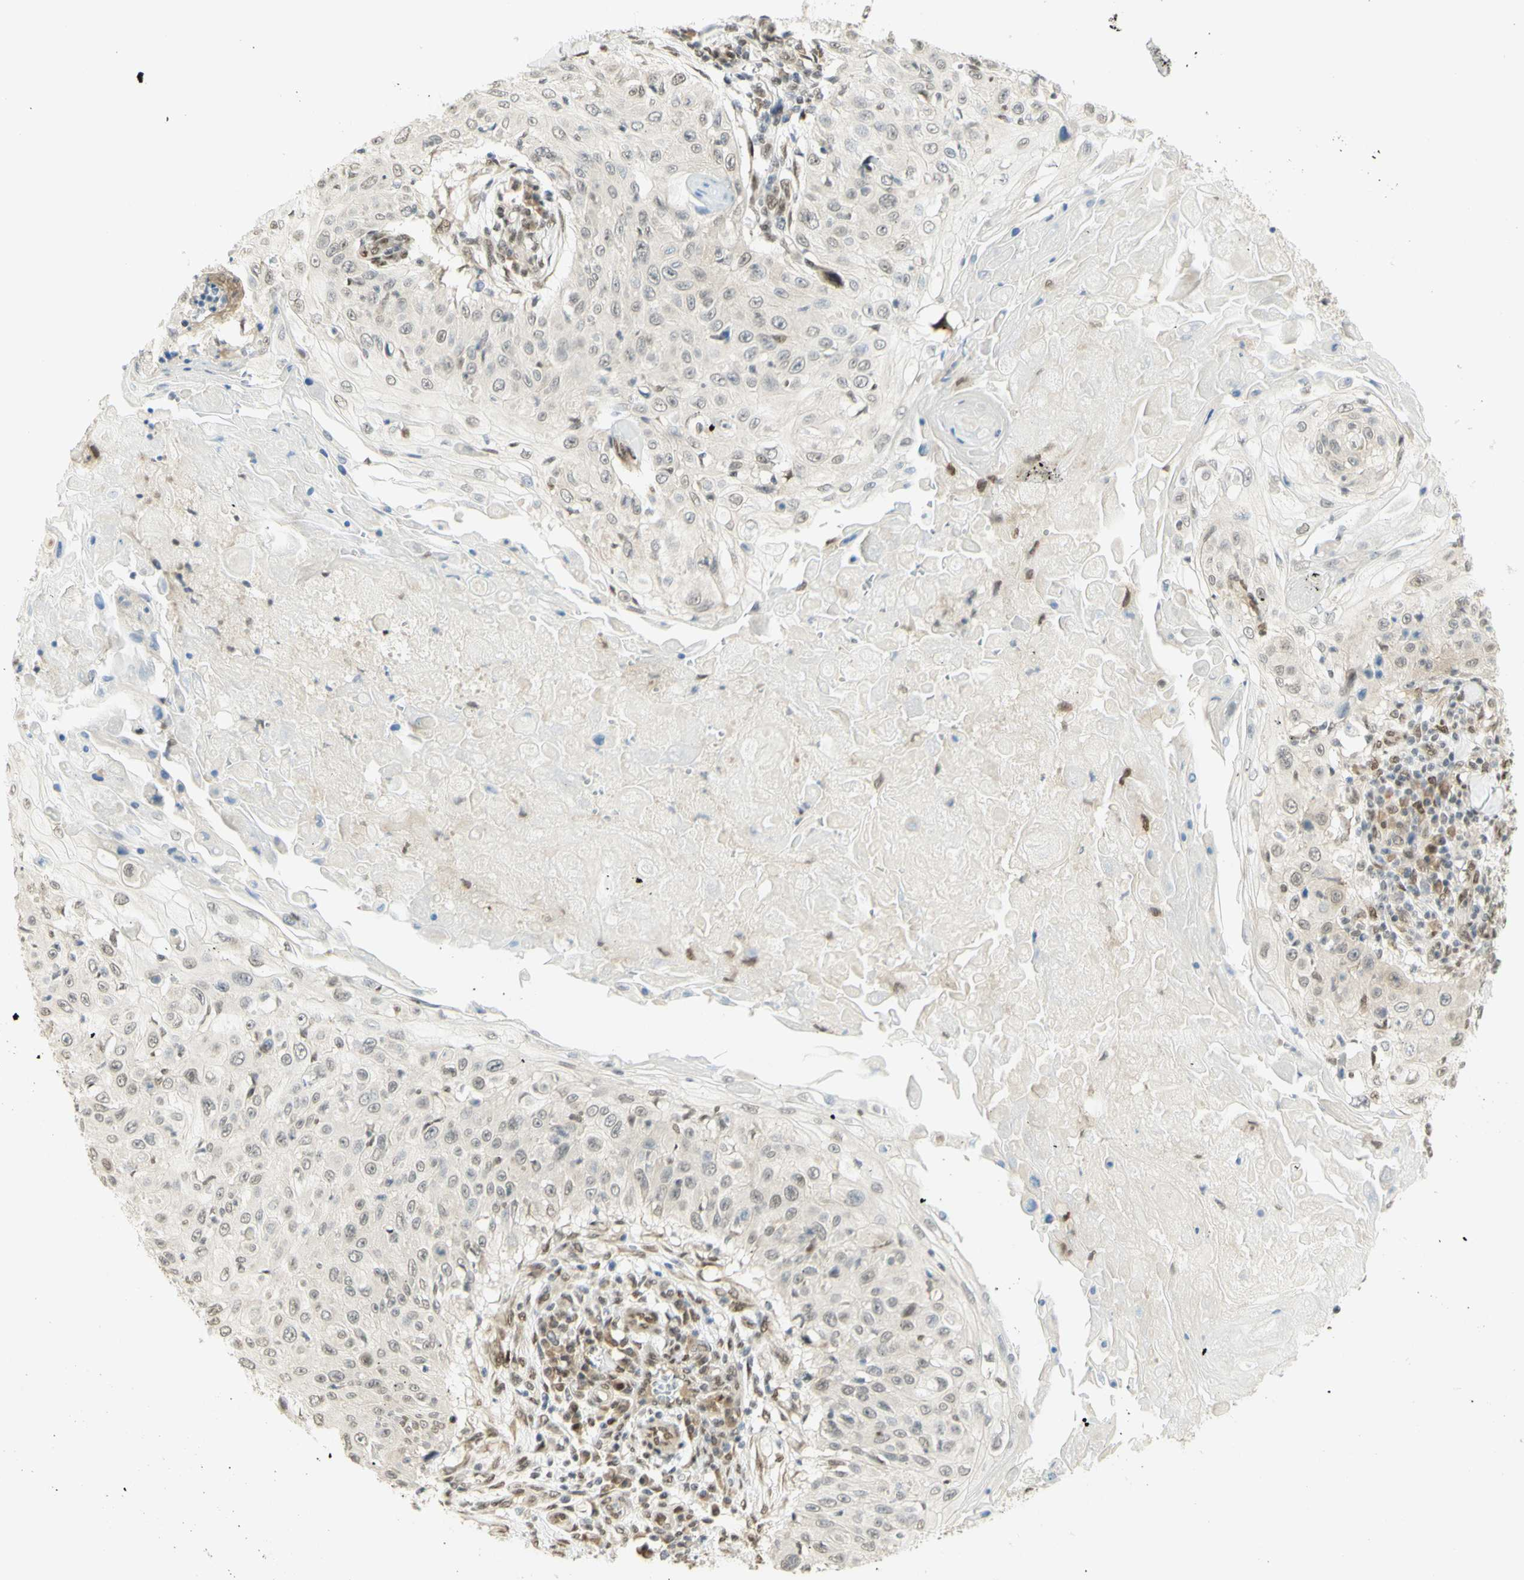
{"staining": {"intensity": "weak", "quantity": ">75%", "location": "nuclear"}, "tissue": "skin cancer", "cell_type": "Tumor cells", "image_type": "cancer", "snomed": [{"axis": "morphology", "description": "Squamous cell carcinoma, NOS"}, {"axis": "topography", "description": "Skin"}], "caption": "This is a histology image of immunohistochemistry (IHC) staining of skin cancer (squamous cell carcinoma), which shows weak staining in the nuclear of tumor cells.", "gene": "DDX1", "patient": {"sex": "male", "age": 86}}